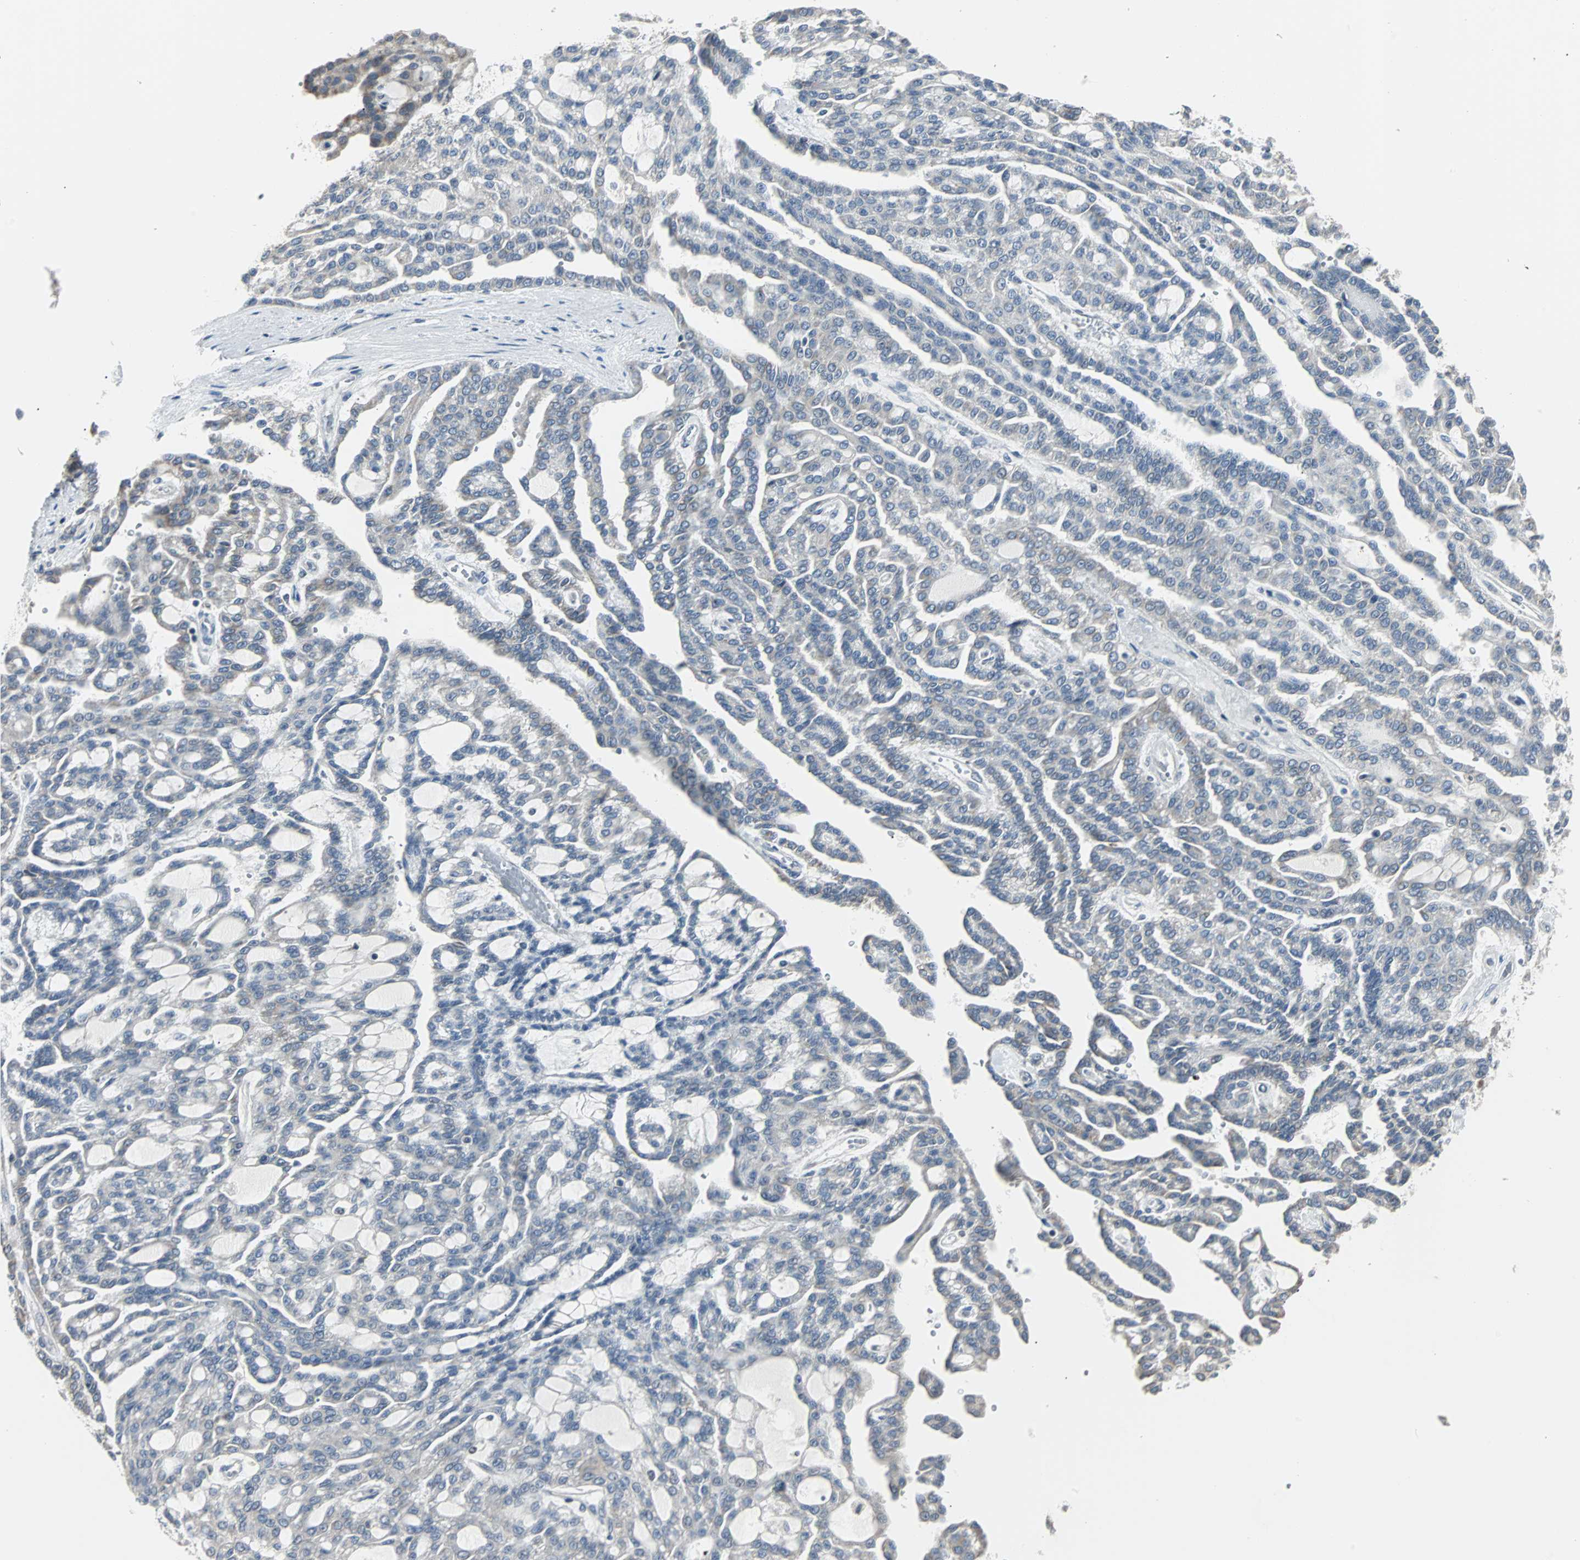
{"staining": {"intensity": "negative", "quantity": "none", "location": "none"}, "tissue": "renal cancer", "cell_type": "Tumor cells", "image_type": "cancer", "snomed": [{"axis": "morphology", "description": "Adenocarcinoma, NOS"}, {"axis": "topography", "description": "Kidney"}], "caption": "Tumor cells show no significant positivity in adenocarcinoma (renal).", "gene": "TERF2IP", "patient": {"sex": "male", "age": 63}}